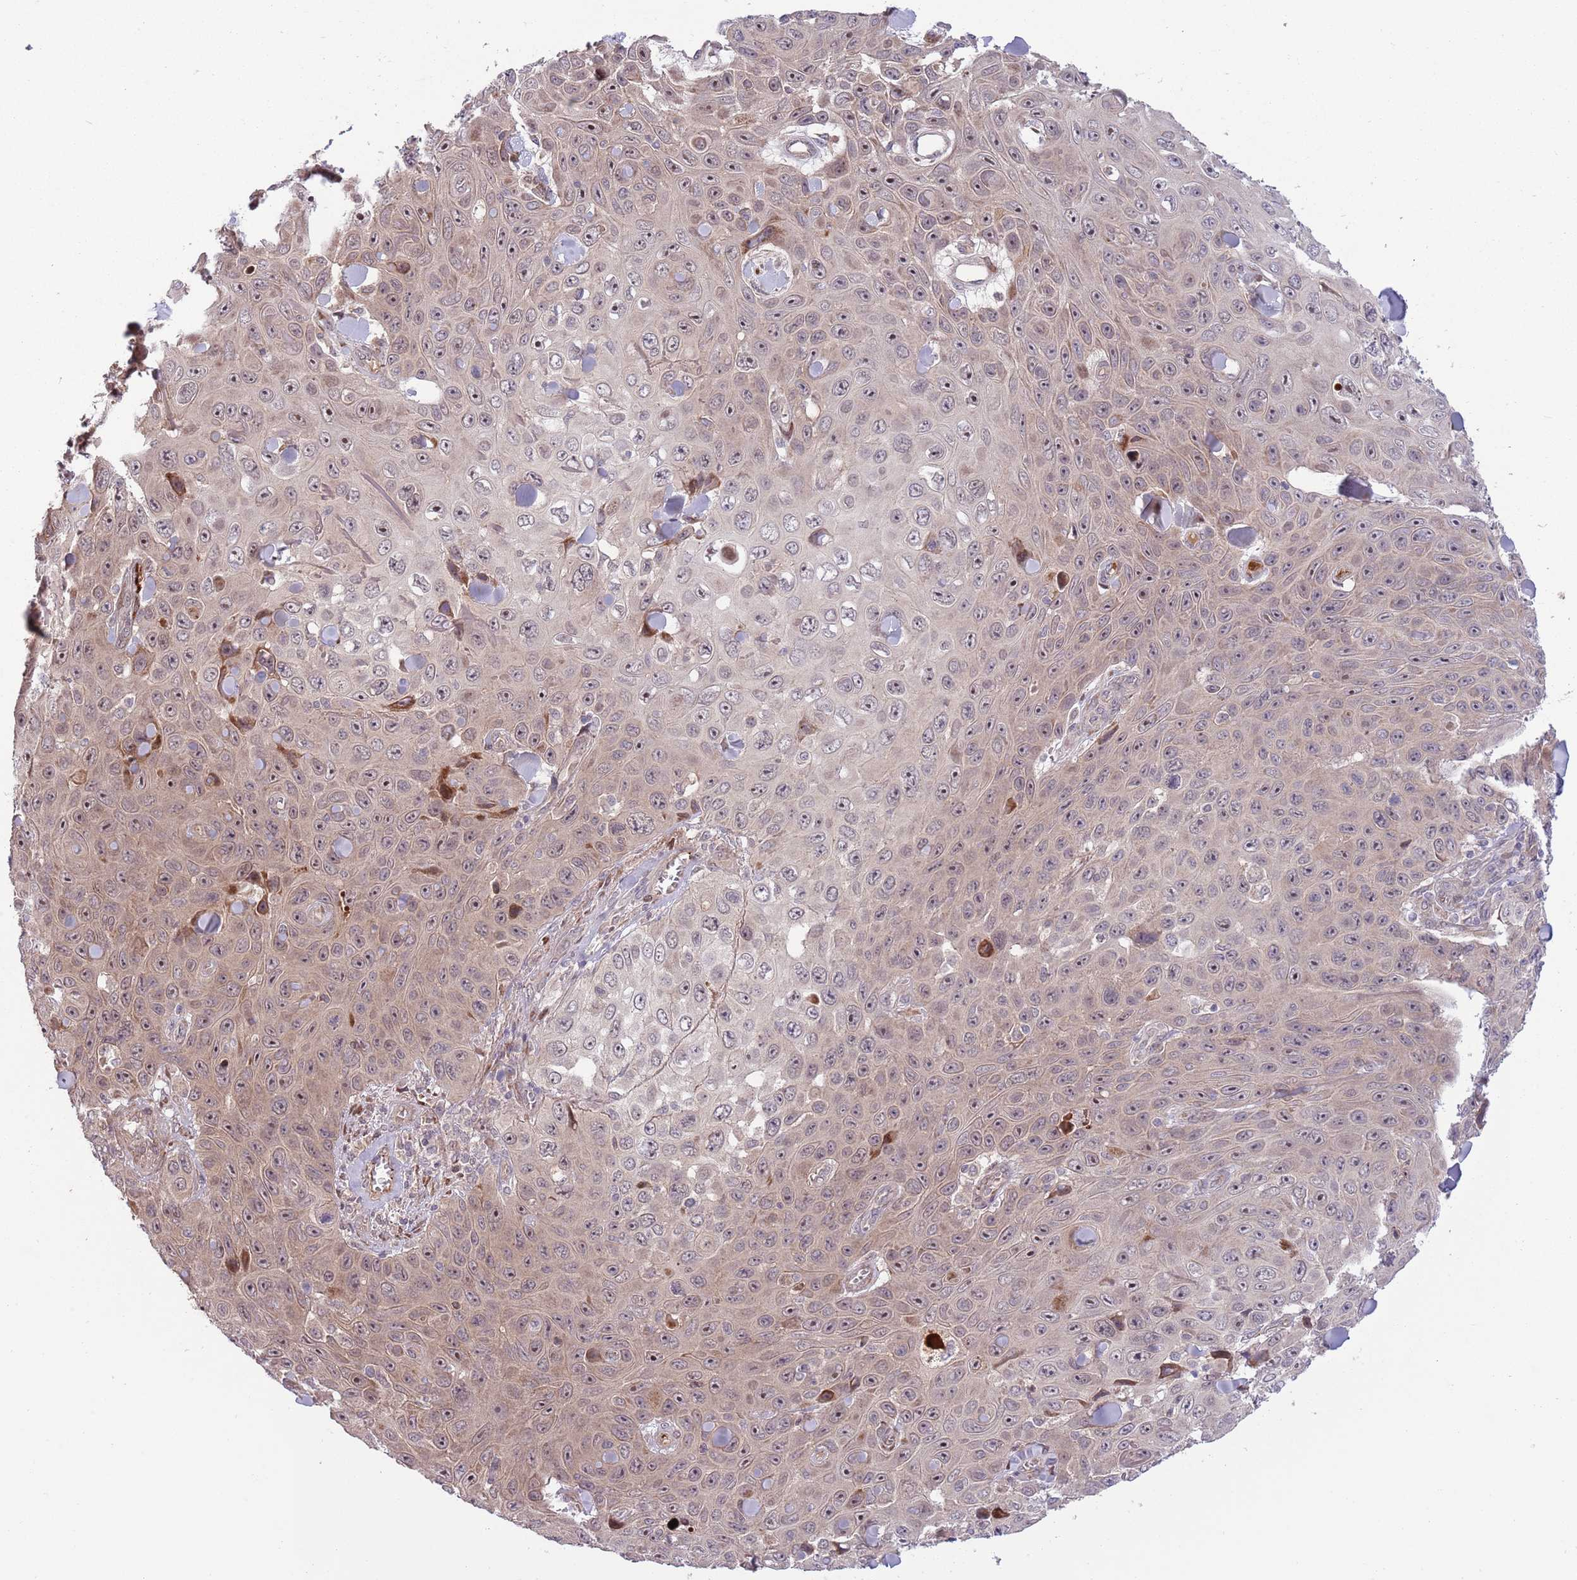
{"staining": {"intensity": "weak", "quantity": "25%-75%", "location": "nuclear"}, "tissue": "skin cancer", "cell_type": "Tumor cells", "image_type": "cancer", "snomed": [{"axis": "morphology", "description": "Squamous cell carcinoma, NOS"}, {"axis": "topography", "description": "Skin"}], "caption": "Protein expression analysis of human skin cancer reveals weak nuclear staining in approximately 25%-75% of tumor cells.", "gene": "NT5DC4", "patient": {"sex": "male", "age": 82}}